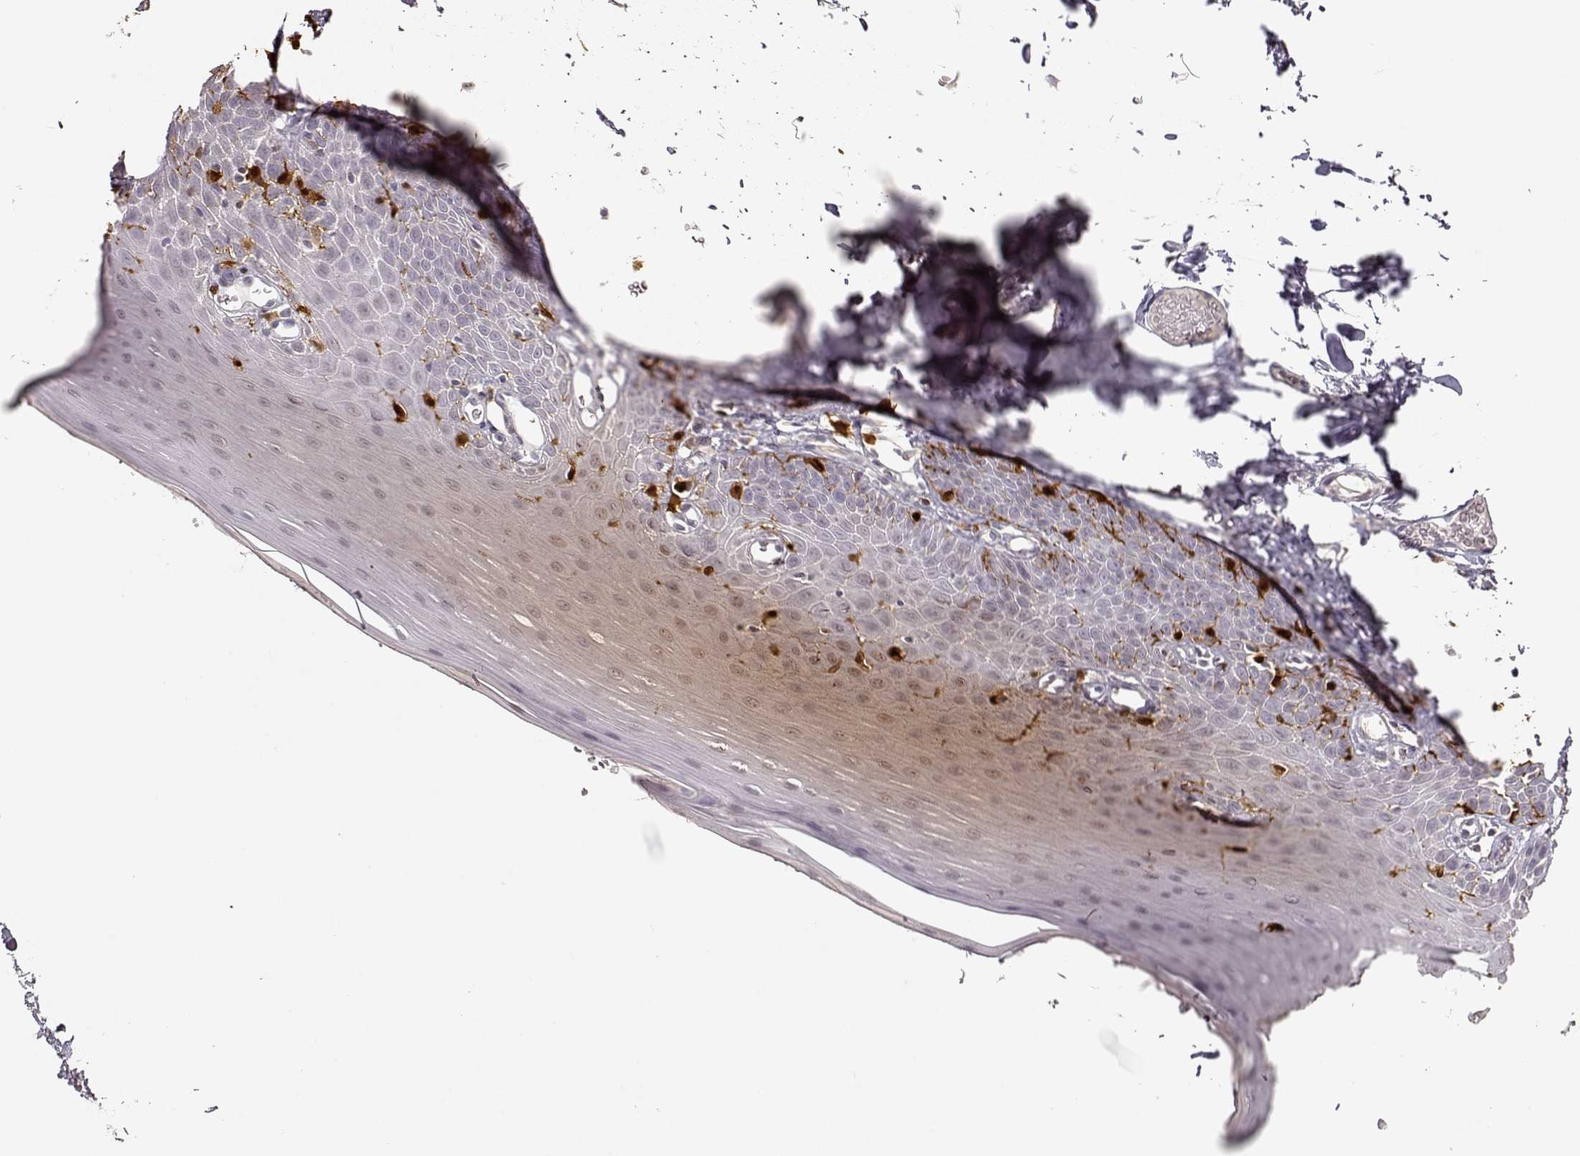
{"staining": {"intensity": "negative", "quantity": "none", "location": "none"}, "tissue": "oral mucosa", "cell_type": "Squamous epithelial cells", "image_type": "normal", "snomed": [{"axis": "morphology", "description": "Normal tissue, NOS"}, {"axis": "topography", "description": "Oral tissue"}], "caption": "This is an IHC image of benign oral mucosa. There is no staining in squamous epithelial cells.", "gene": "S100B", "patient": {"sex": "male", "age": 81}}